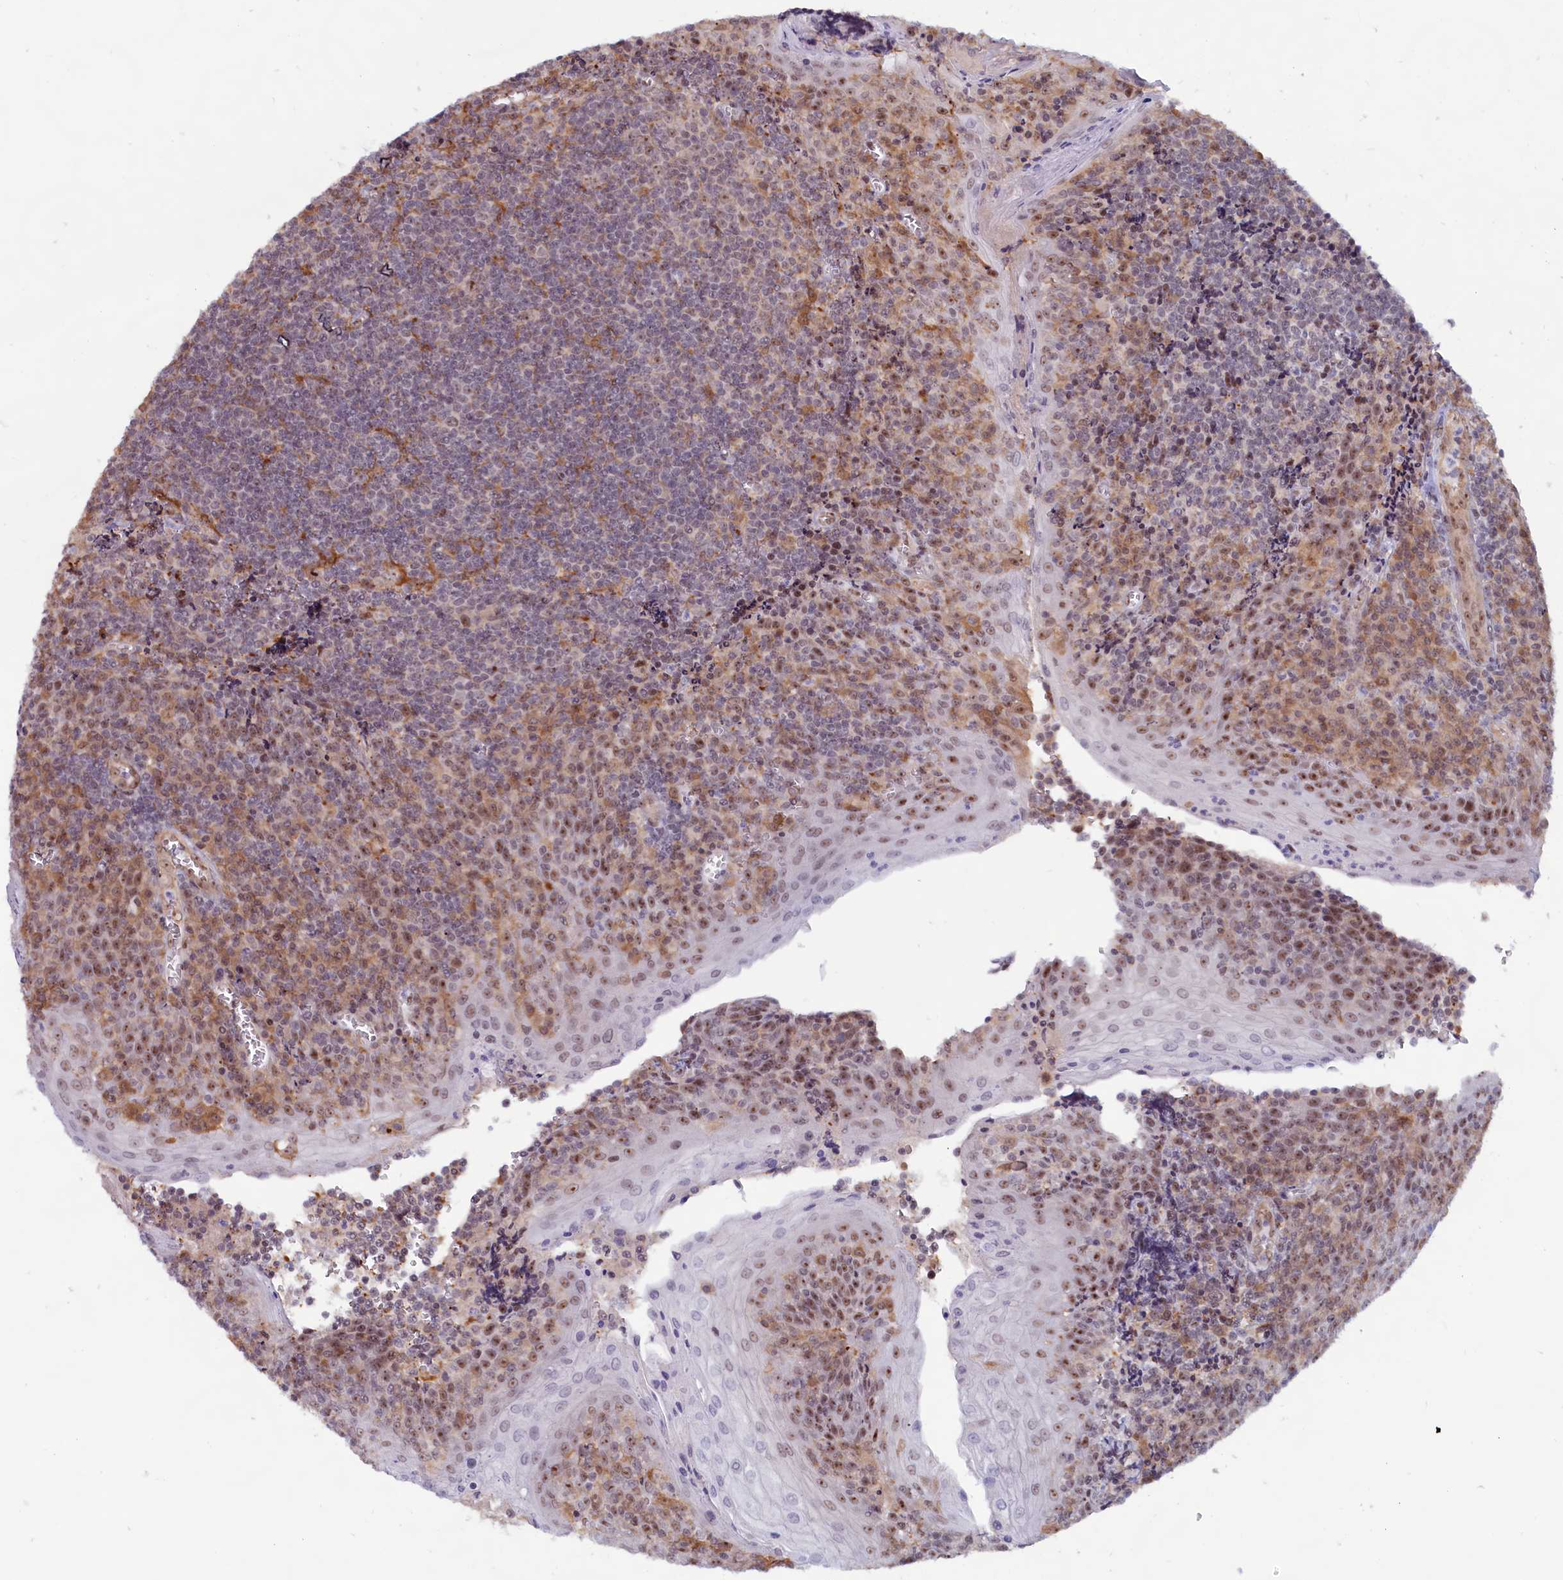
{"staining": {"intensity": "weak", "quantity": "25%-75%", "location": "cytoplasmic/membranous"}, "tissue": "tonsil", "cell_type": "Germinal center cells", "image_type": "normal", "snomed": [{"axis": "morphology", "description": "Normal tissue, NOS"}, {"axis": "topography", "description": "Tonsil"}], "caption": "Weak cytoplasmic/membranous expression is present in about 25%-75% of germinal center cells in benign tonsil.", "gene": "C1D", "patient": {"sex": "male", "age": 27}}